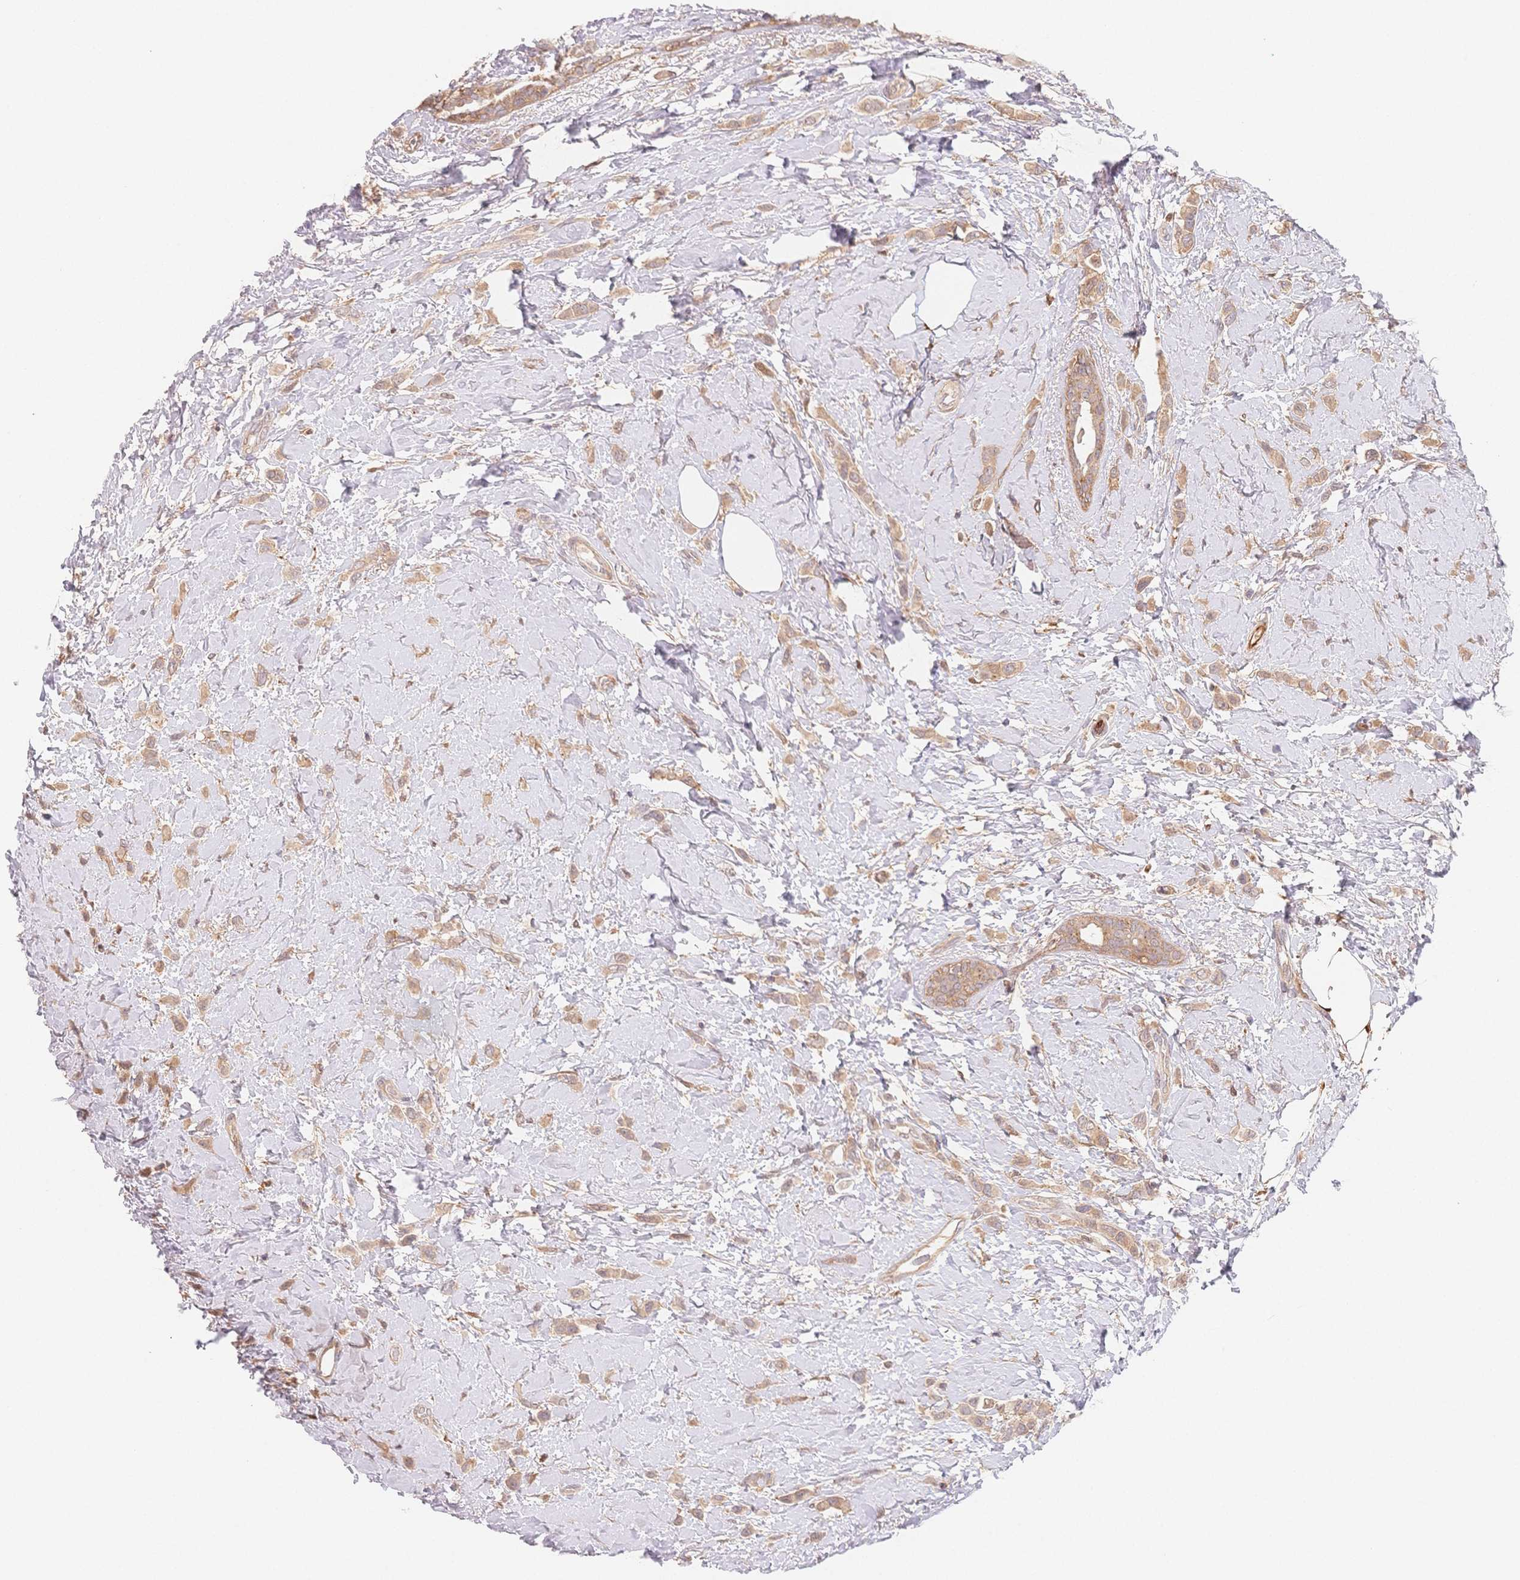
{"staining": {"intensity": "weak", "quantity": ">75%", "location": "cytoplasmic/membranous"}, "tissue": "breast cancer", "cell_type": "Tumor cells", "image_type": "cancer", "snomed": [{"axis": "morphology", "description": "Lobular carcinoma"}, {"axis": "topography", "description": "Breast"}], "caption": "This image demonstrates IHC staining of human lobular carcinoma (breast), with low weak cytoplasmic/membranous staining in approximately >75% of tumor cells.", "gene": "C12orf75", "patient": {"sex": "female", "age": 66}}